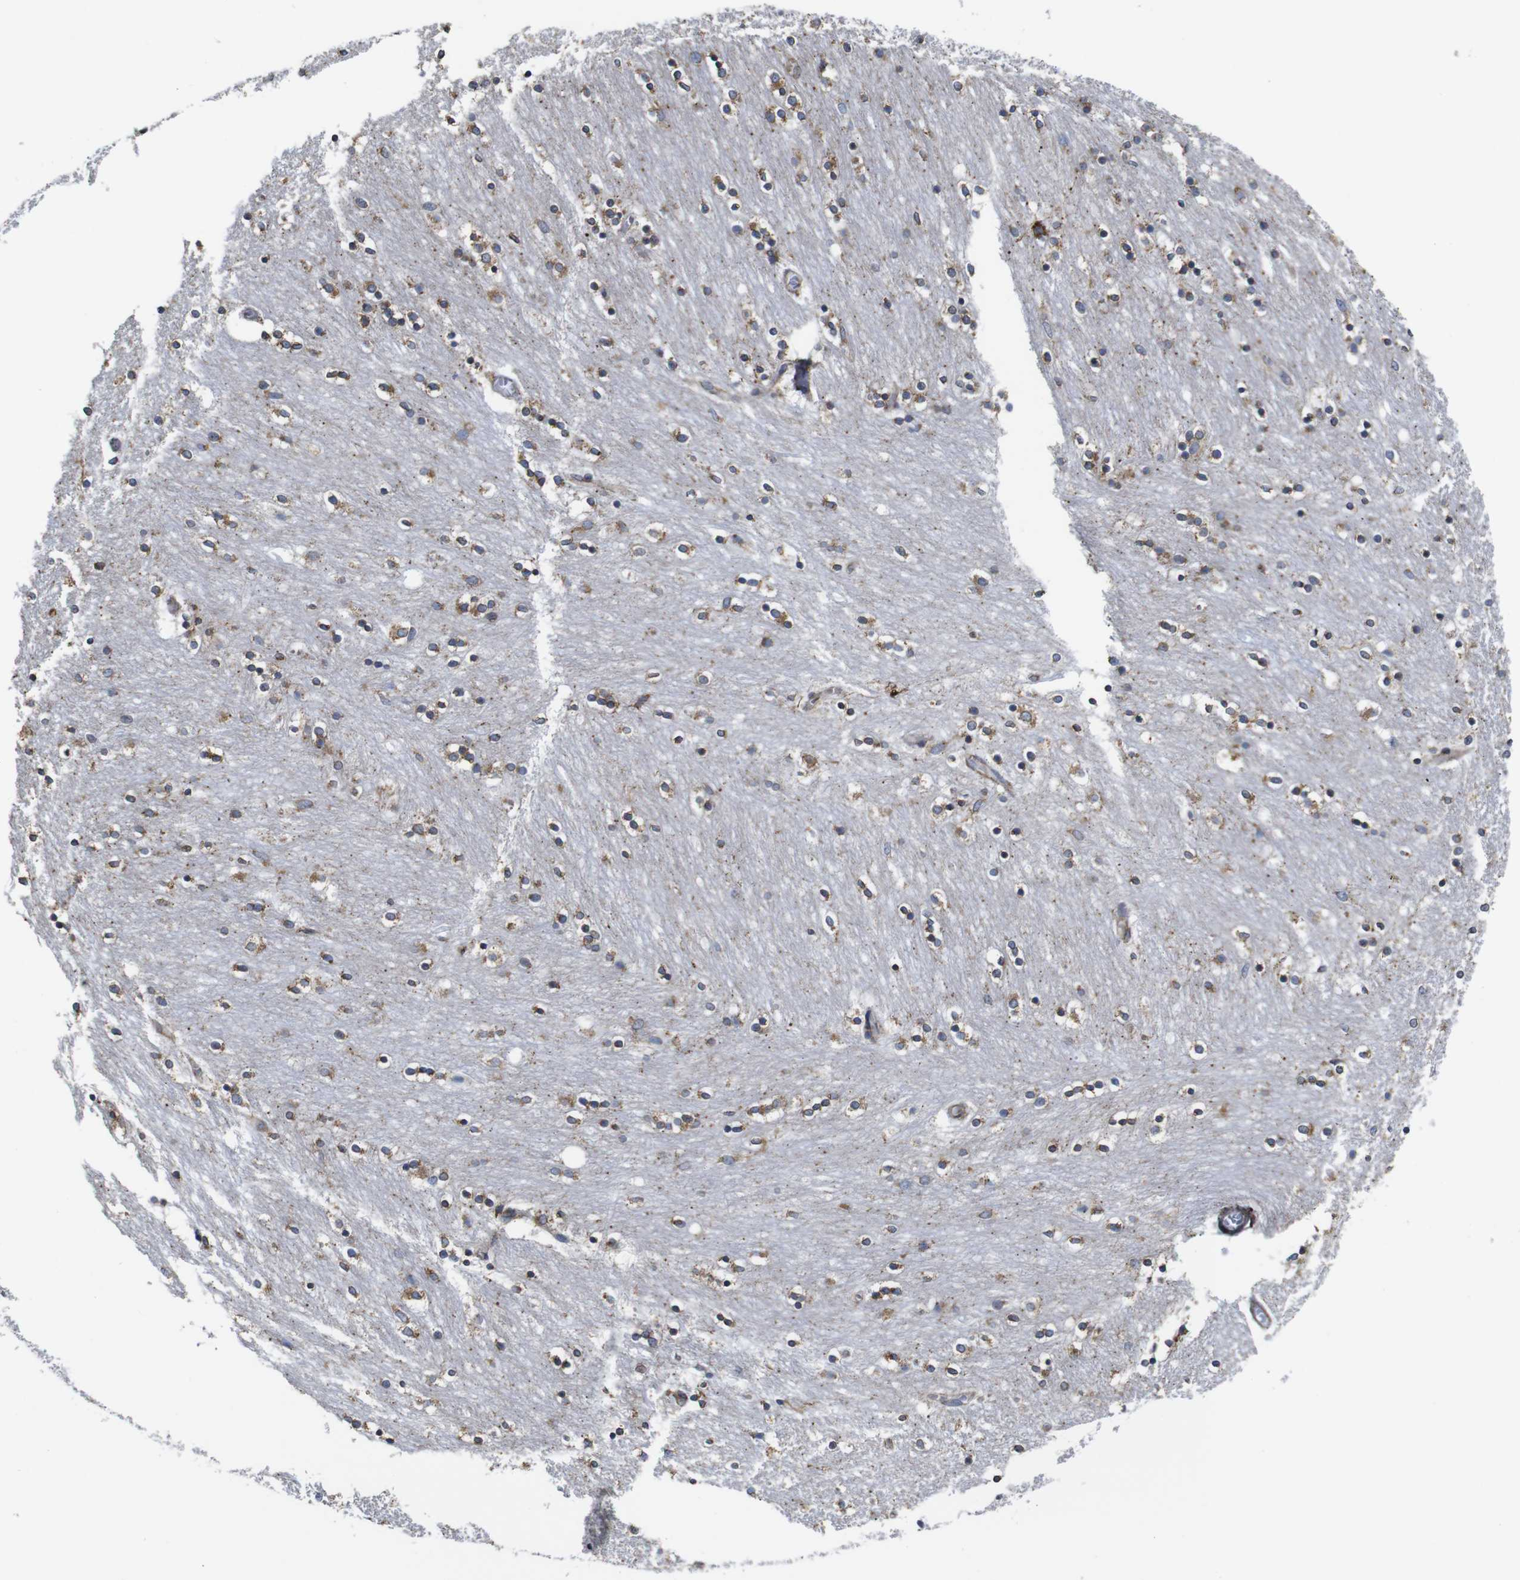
{"staining": {"intensity": "moderate", "quantity": ">75%", "location": "cytoplasmic/membranous"}, "tissue": "caudate", "cell_type": "Glial cells", "image_type": "normal", "snomed": [{"axis": "morphology", "description": "Normal tissue, NOS"}, {"axis": "topography", "description": "Lateral ventricle wall"}], "caption": "Caudate stained with immunohistochemistry demonstrates moderate cytoplasmic/membranous positivity in about >75% of glial cells. Nuclei are stained in blue.", "gene": "PPIB", "patient": {"sex": "female", "age": 54}}